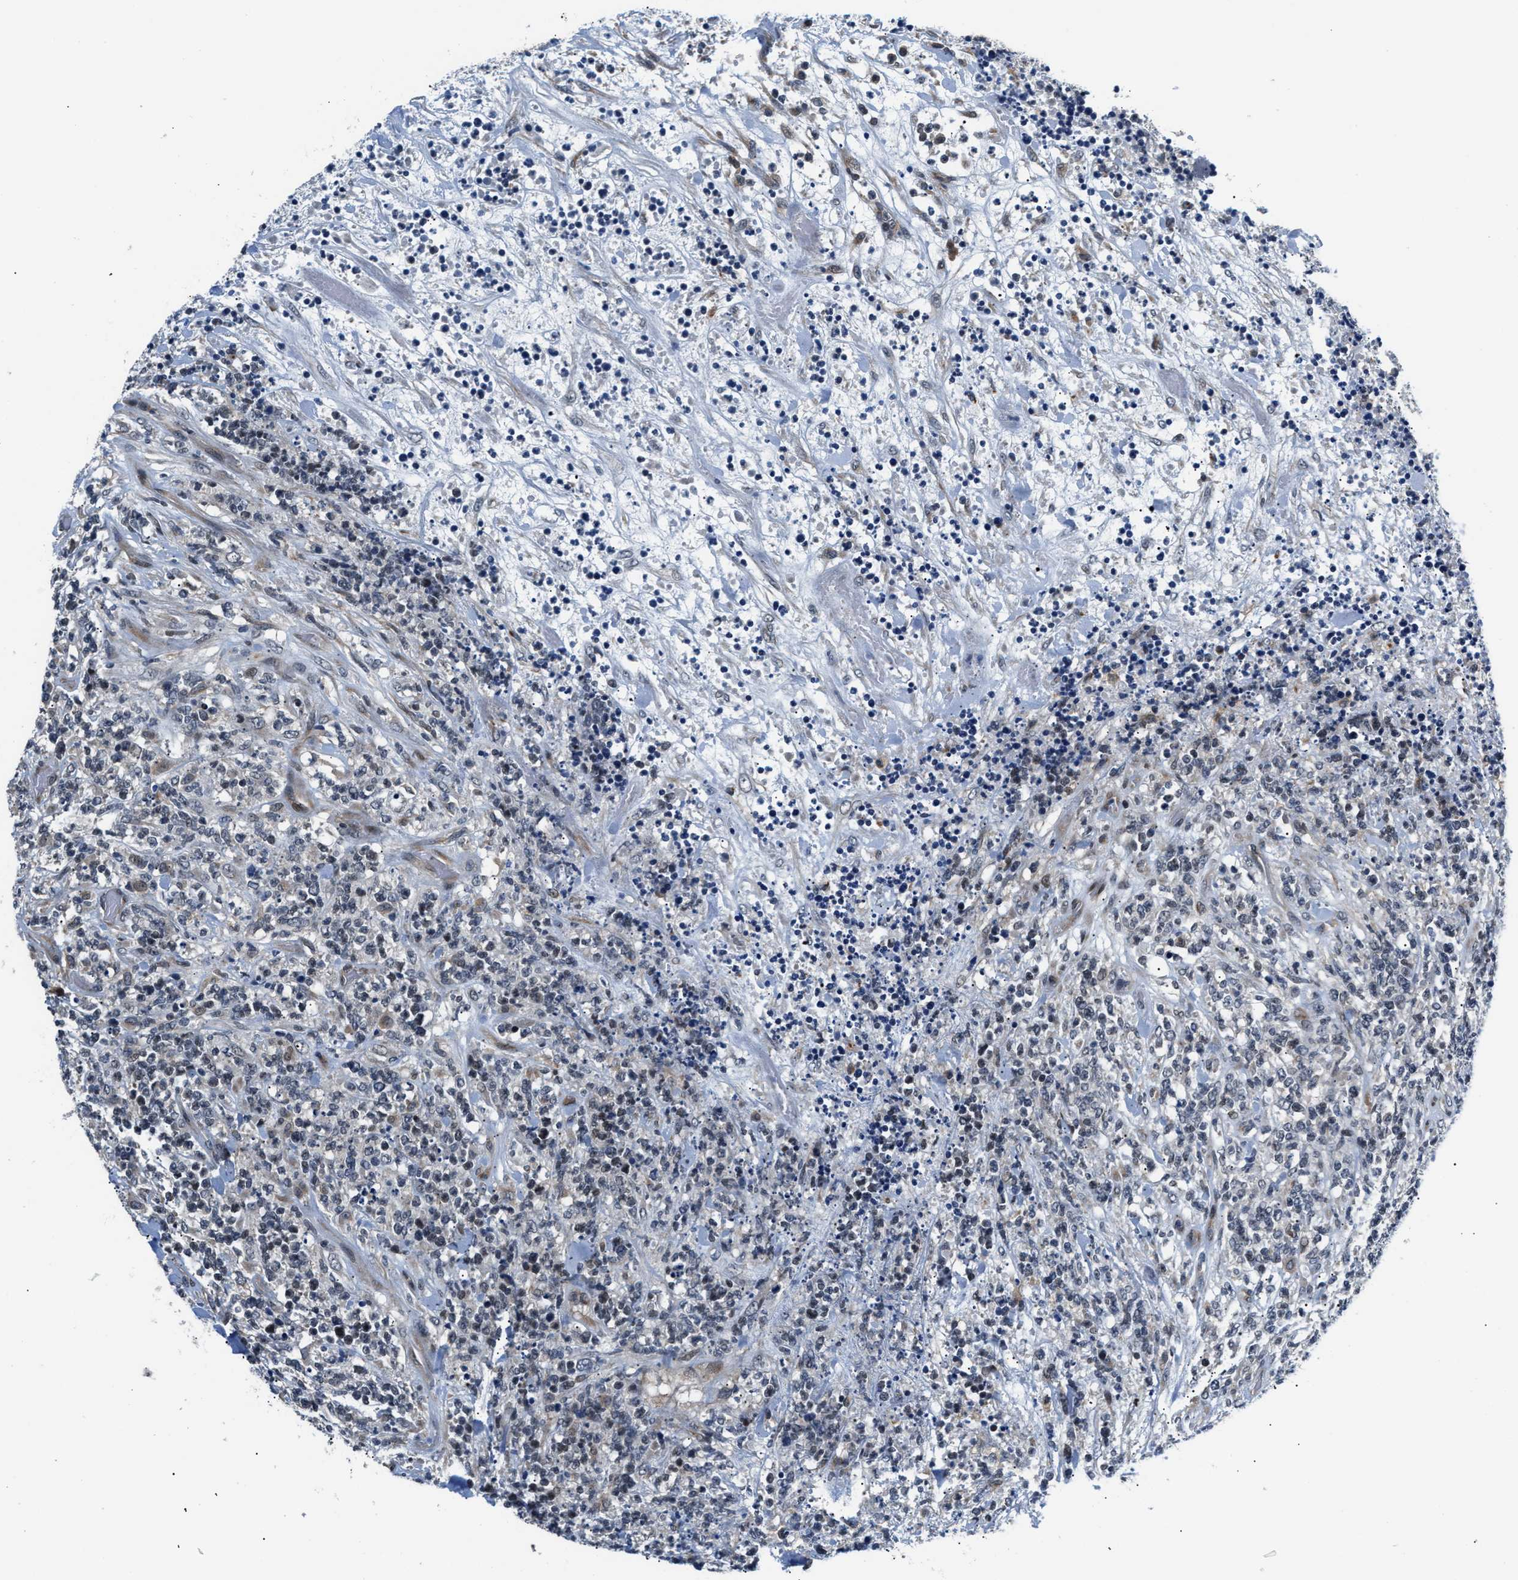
{"staining": {"intensity": "negative", "quantity": "none", "location": "none"}, "tissue": "lymphoma", "cell_type": "Tumor cells", "image_type": "cancer", "snomed": [{"axis": "morphology", "description": "Malignant lymphoma, non-Hodgkin's type, High grade"}, {"axis": "topography", "description": "Soft tissue"}], "caption": "DAB immunohistochemical staining of lymphoma shows no significant expression in tumor cells.", "gene": "PPM1H", "patient": {"sex": "male", "age": 18}}